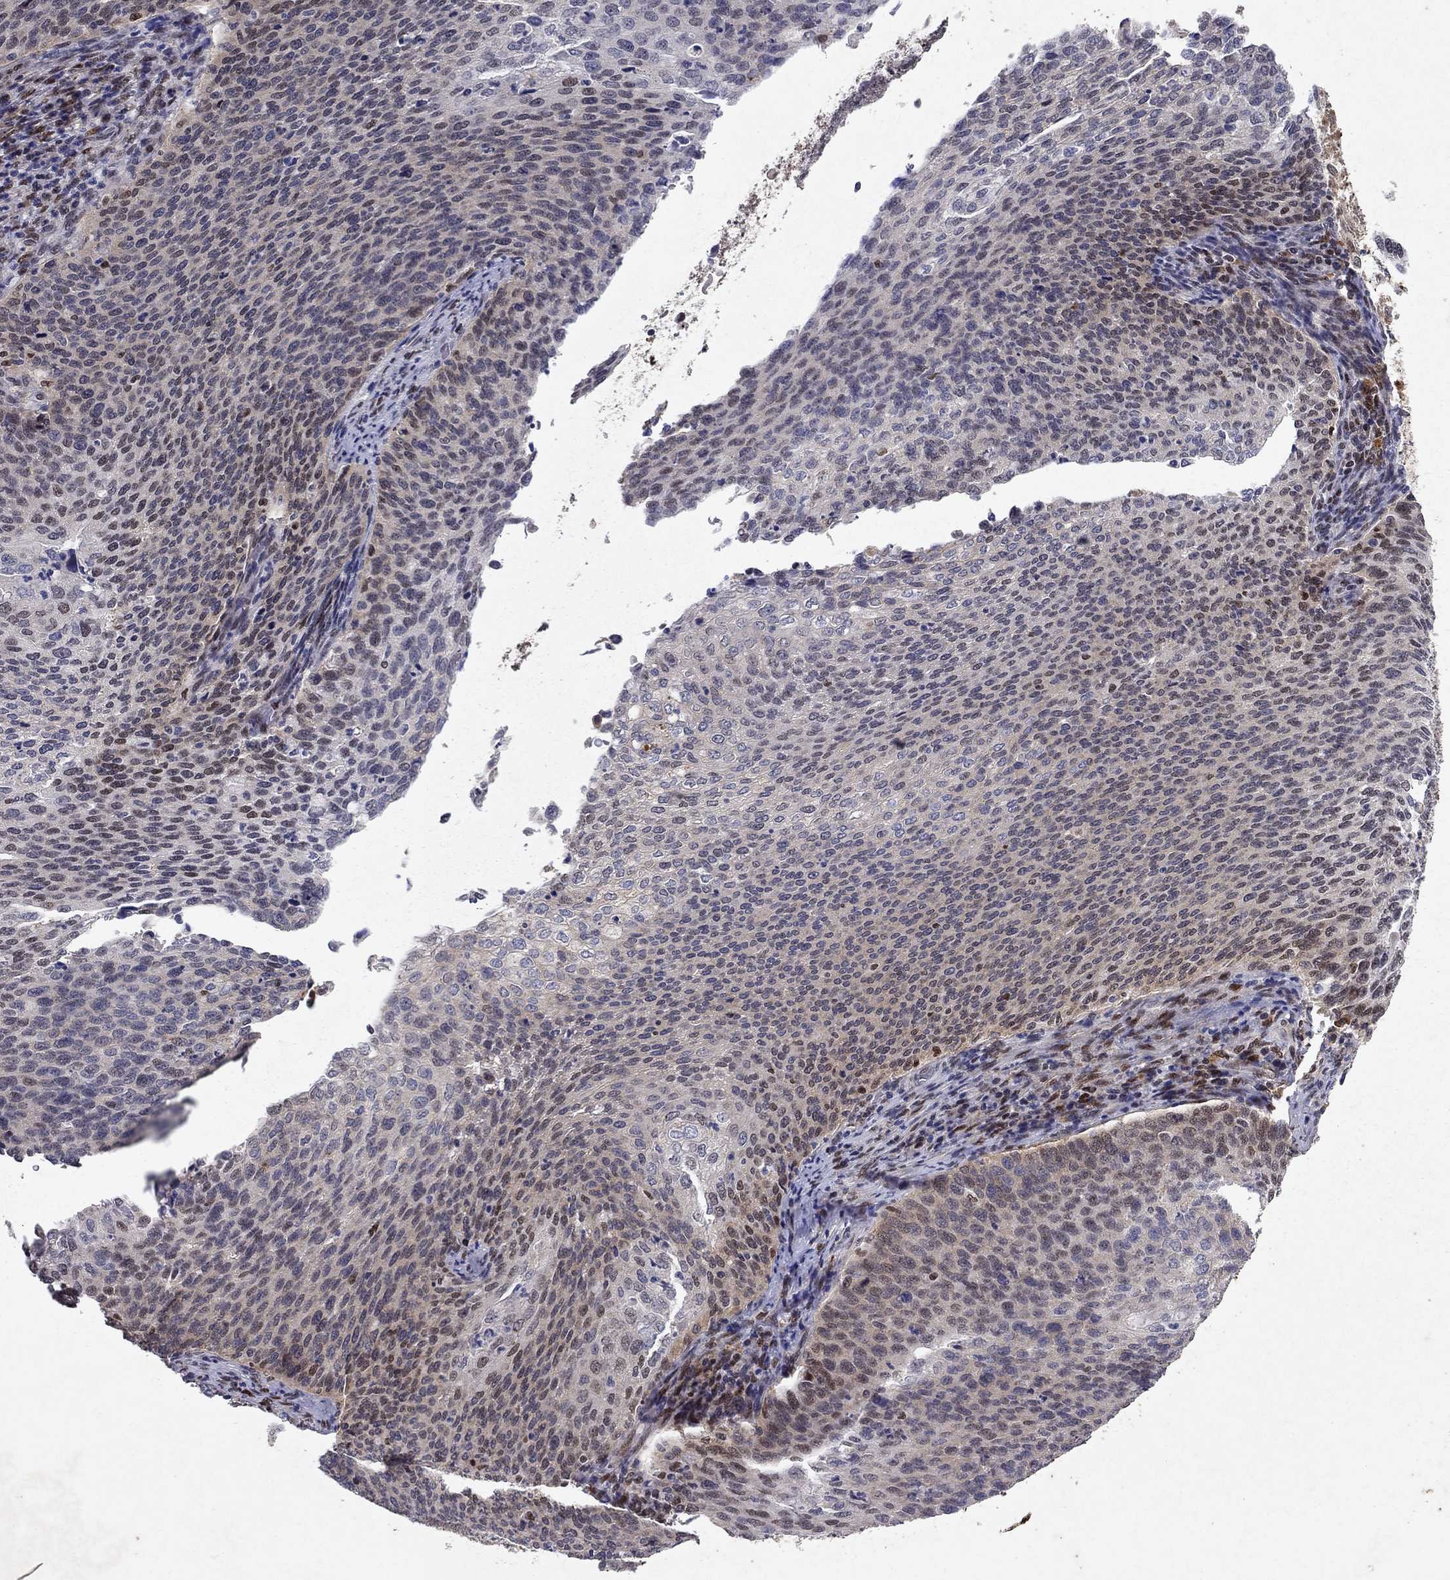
{"staining": {"intensity": "negative", "quantity": "none", "location": "none"}, "tissue": "cervical cancer", "cell_type": "Tumor cells", "image_type": "cancer", "snomed": [{"axis": "morphology", "description": "Squamous cell carcinoma, NOS"}, {"axis": "topography", "description": "Cervix"}], "caption": "An image of cervical cancer (squamous cell carcinoma) stained for a protein demonstrates no brown staining in tumor cells.", "gene": "CRTC1", "patient": {"sex": "female", "age": 52}}